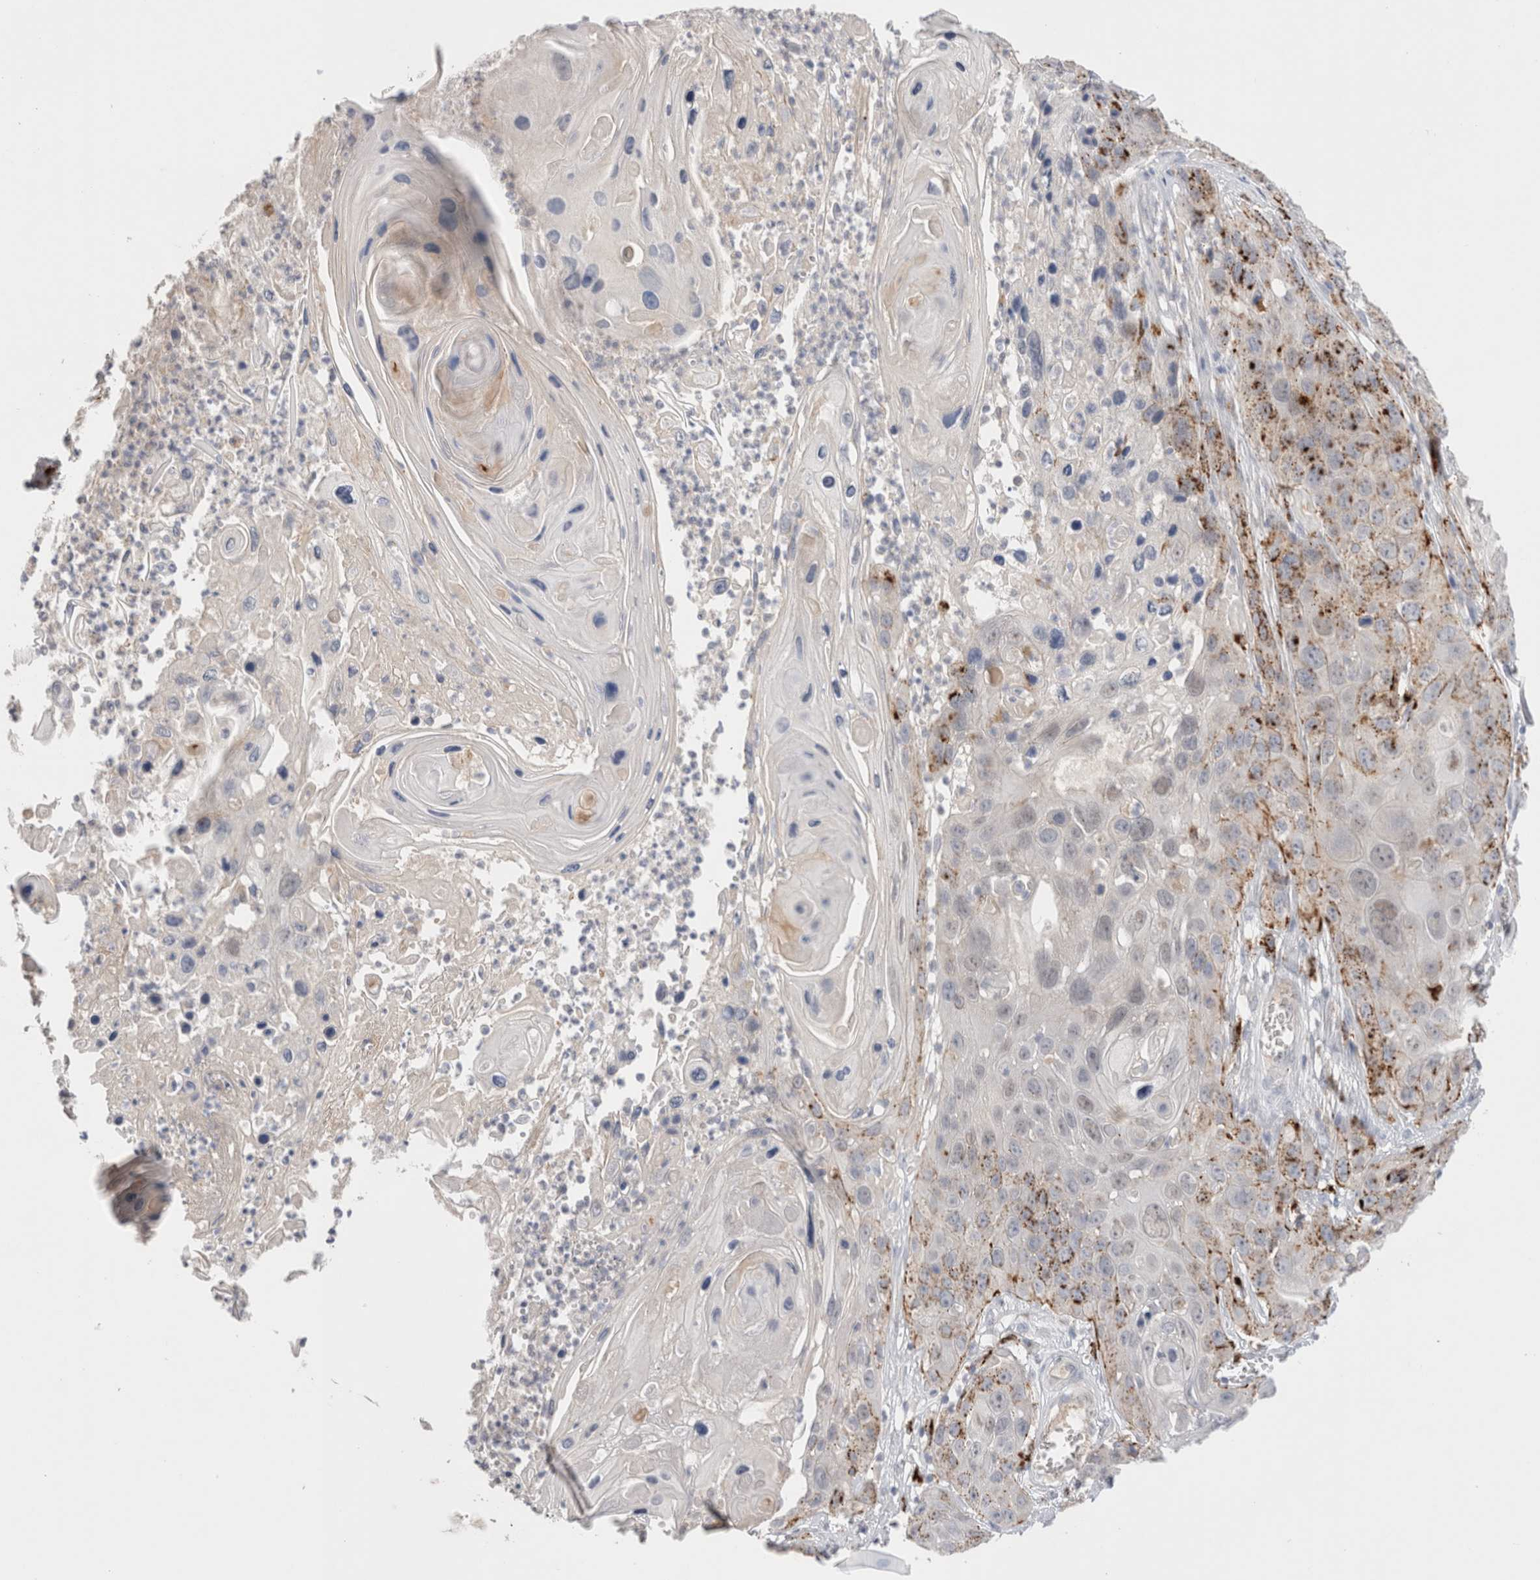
{"staining": {"intensity": "moderate", "quantity": "<25%", "location": "cytoplasmic/membranous"}, "tissue": "skin cancer", "cell_type": "Tumor cells", "image_type": "cancer", "snomed": [{"axis": "morphology", "description": "Squamous cell carcinoma, NOS"}, {"axis": "topography", "description": "Skin"}], "caption": "This image reveals IHC staining of human skin squamous cell carcinoma, with low moderate cytoplasmic/membranous staining in approximately <25% of tumor cells.", "gene": "HPGDS", "patient": {"sex": "male", "age": 55}}